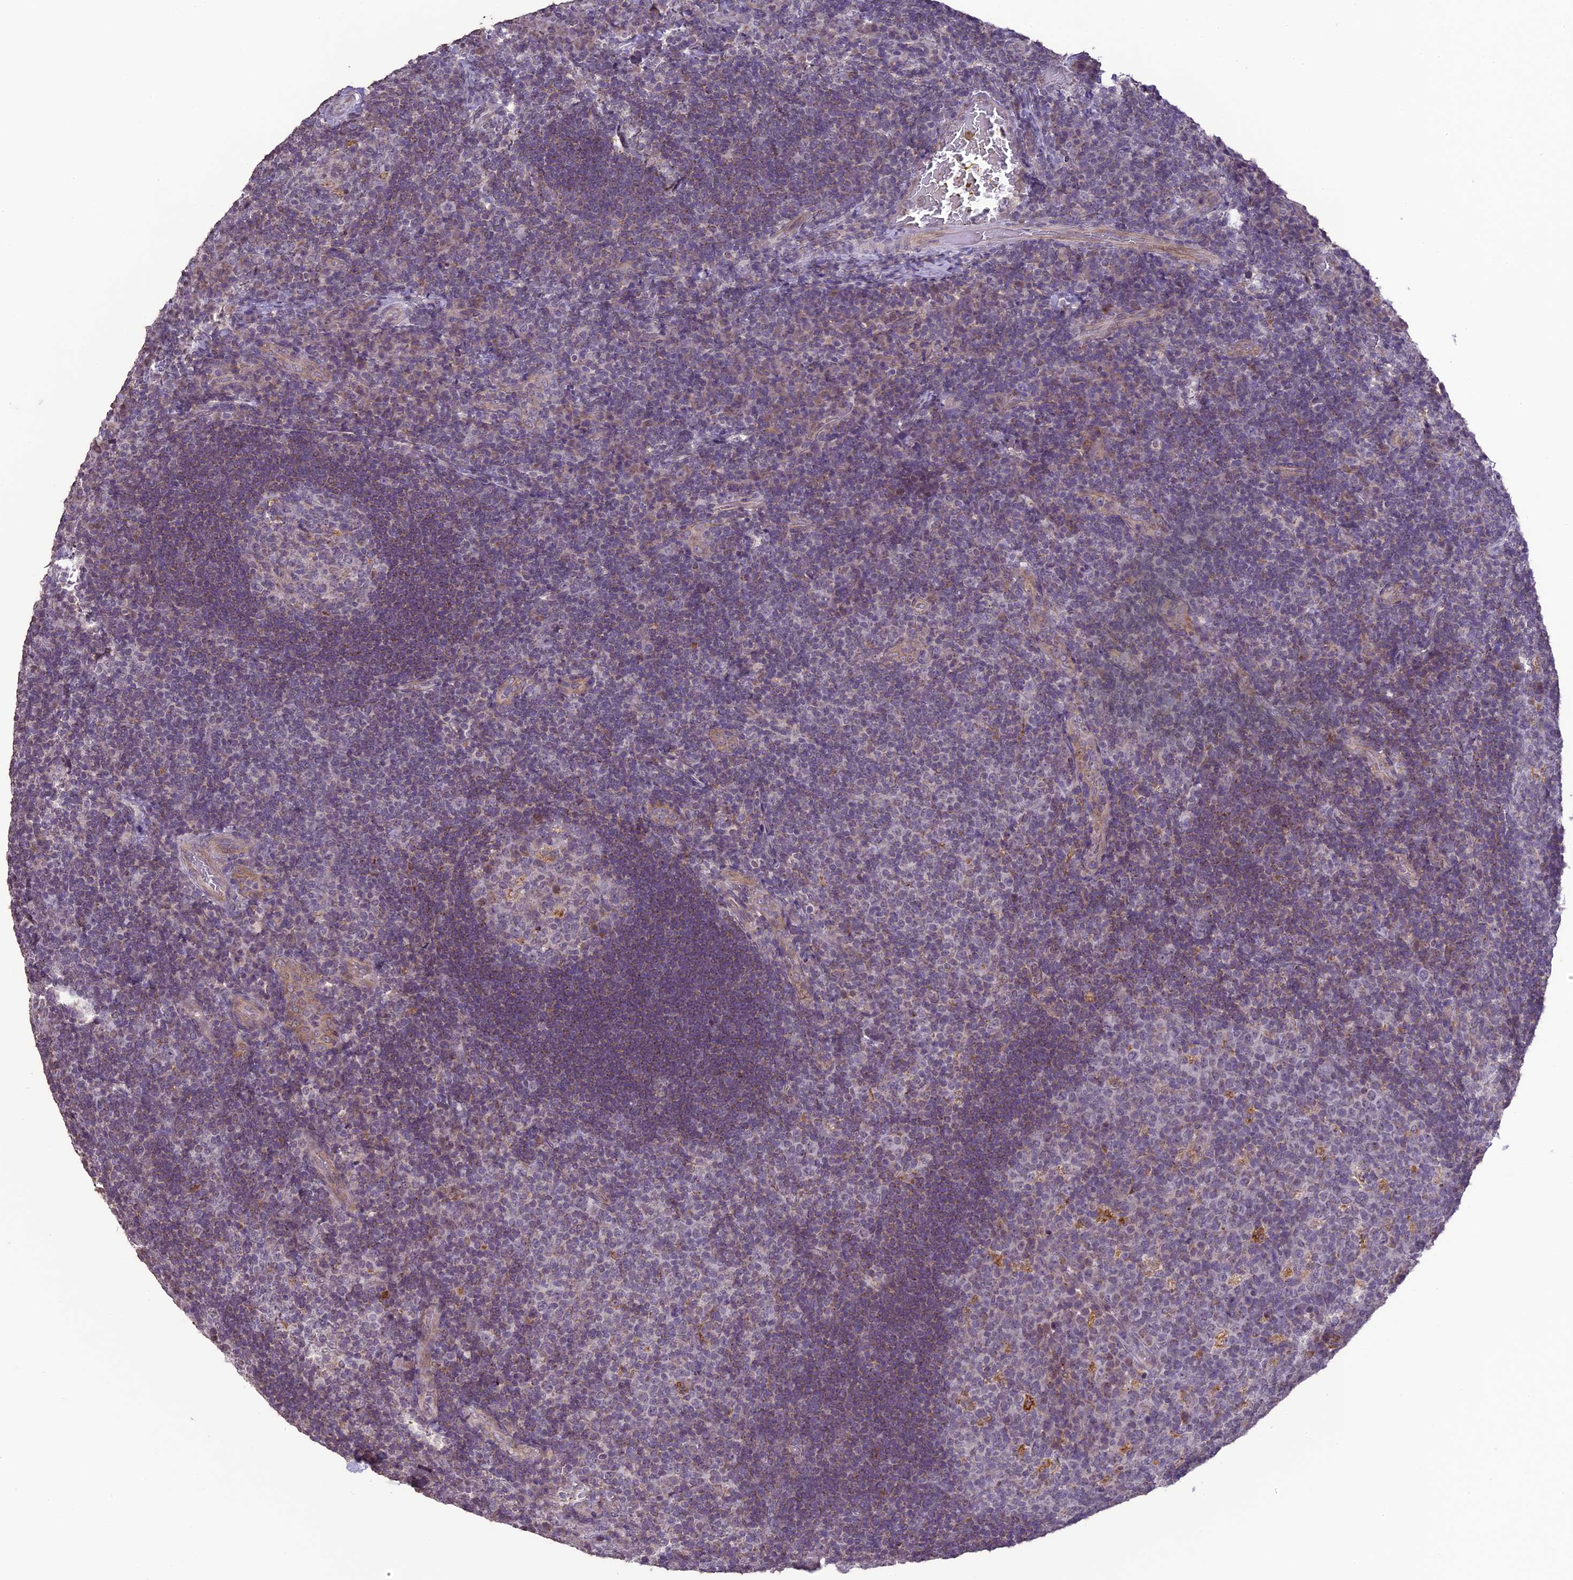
{"staining": {"intensity": "weak", "quantity": "<25%", "location": "cytoplasmic/membranous,nuclear"}, "tissue": "tonsil", "cell_type": "Germinal center cells", "image_type": "normal", "snomed": [{"axis": "morphology", "description": "Normal tissue, NOS"}, {"axis": "topography", "description": "Tonsil"}], "caption": "This is a histopathology image of IHC staining of unremarkable tonsil, which shows no positivity in germinal center cells.", "gene": "ERG28", "patient": {"sex": "male", "age": 17}}